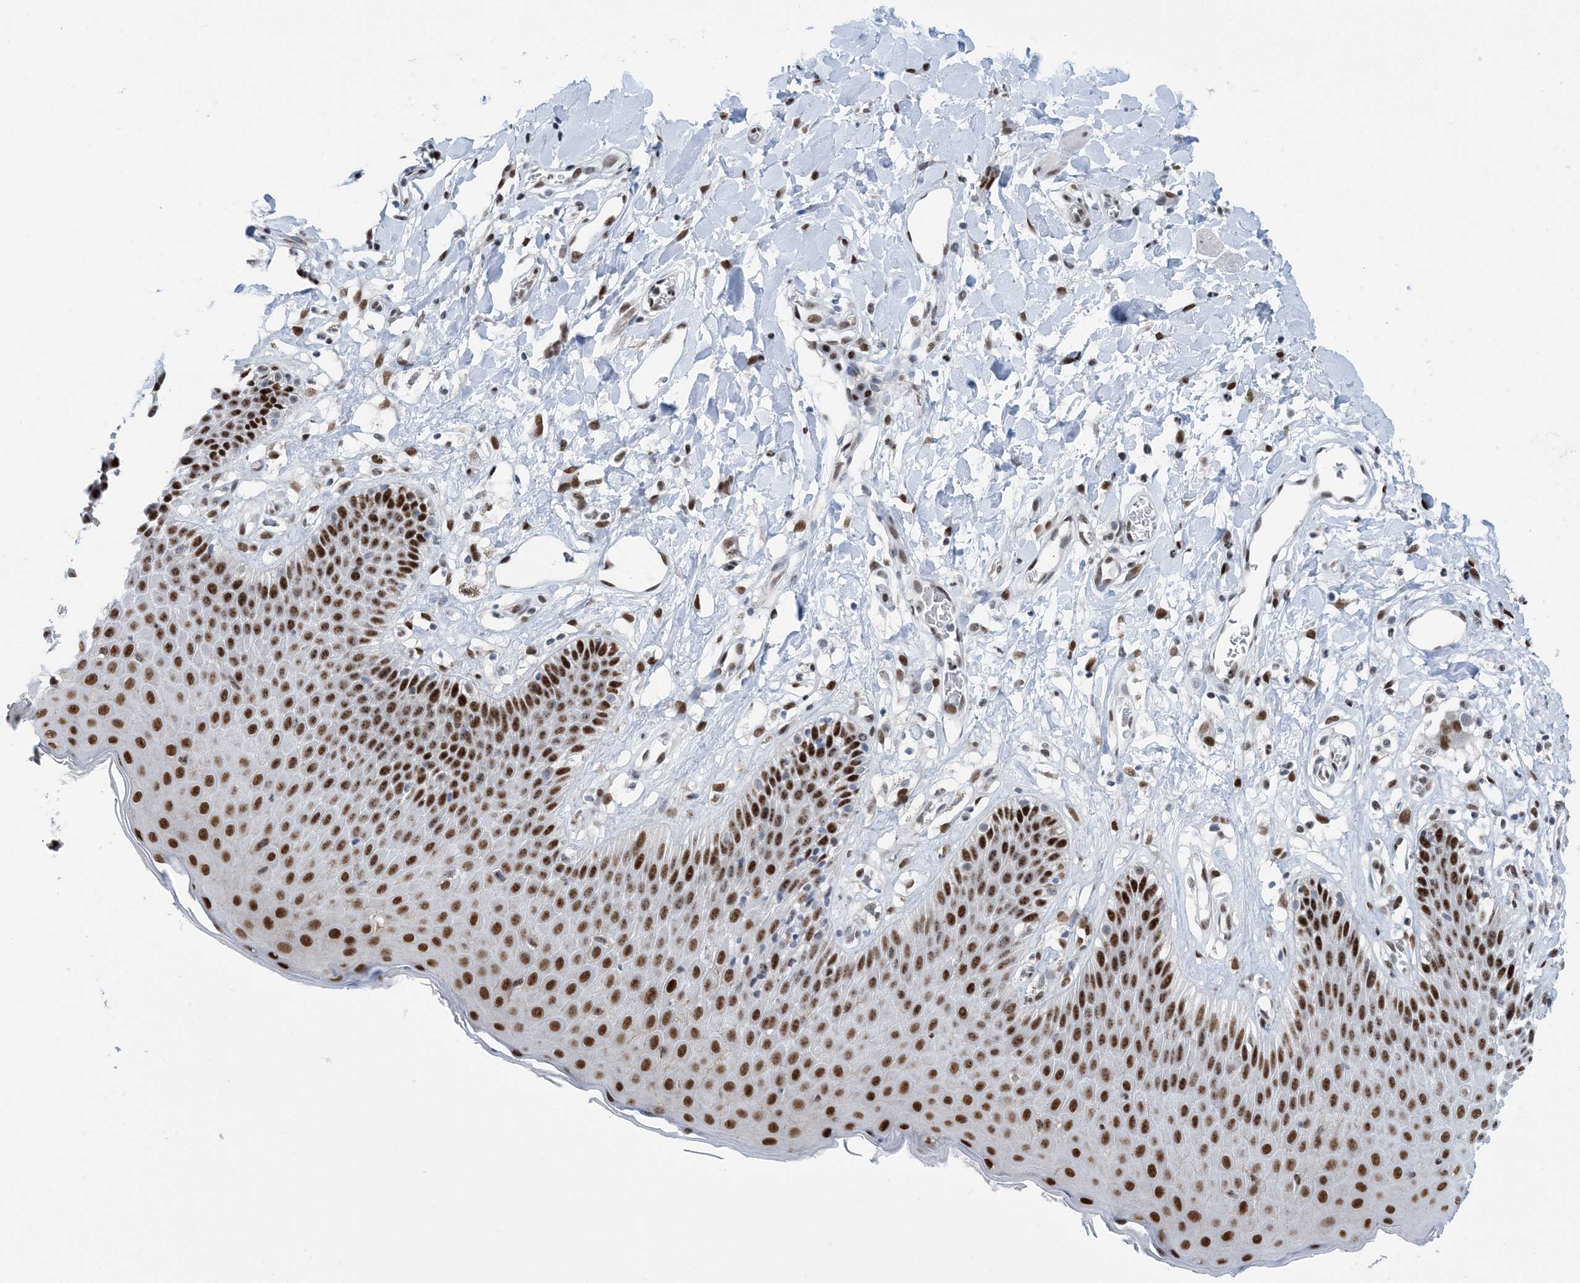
{"staining": {"intensity": "strong", "quantity": ">75%", "location": "nuclear"}, "tissue": "skin", "cell_type": "Epidermal cells", "image_type": "normal", "snomed": [{"axis": "morphology", "description": "Normal tissue, NOS"}, {"axis": "topography", "description": "Vulva"}], "caption": "A histopathology image of human skin stained for a protein shows strong nuclear brown staining in epidermal cells. (DAB (3,3'-diaminobenzidine) IHC, brown staining for protein, blue staining for nuclei).", "gene": "HEMK1", "patient": {"sex": "female", "age": 68}}